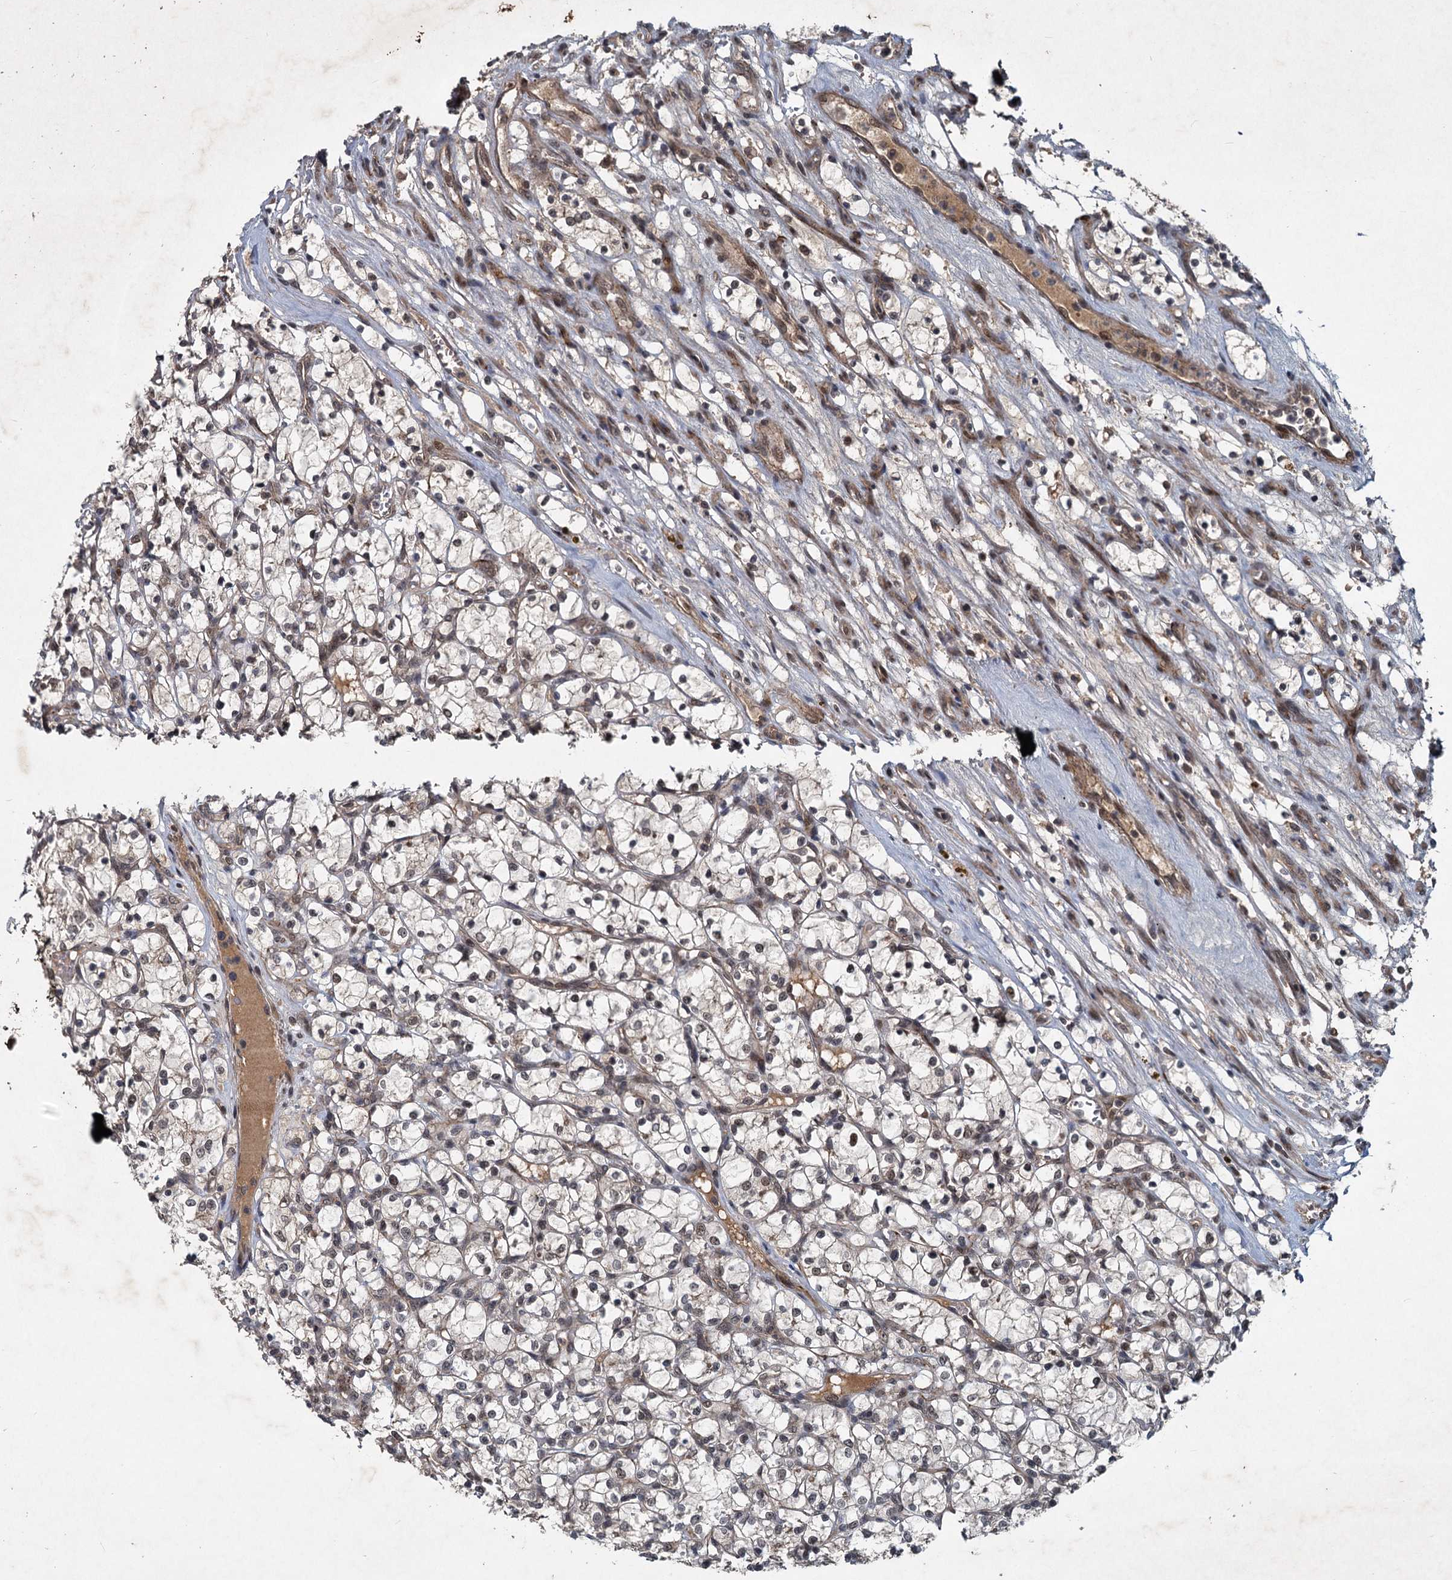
{"staining": {"intensity": "weak", "quantity": "25%-75%", "location": "cytoplasmic/membranous,nuclear"}, "tissue": "renal cancer", "cell_type": "Tumor cells", "image_type": "cancer", "snomed": [{"axis": "morphology", "description": "Adenocarcinoma, NOS"}, {"axis": "topography", "description": "Kidney"}], "caption": "Immunohistochemistry staining of renal cancer, which demonstrates low levels of weak cytoplasmic/membranous and nuclear staining in about 25%-75% of tumor cells indicating weak cytoplasmic/membranous and nuclear protein positivity. The staining was performed using DAB (brown) for protein detection and nuclei were counterstained in hematoxylin (blue).", "gene": "RITA1", "patient": {"sex": "female", "age": 69}}